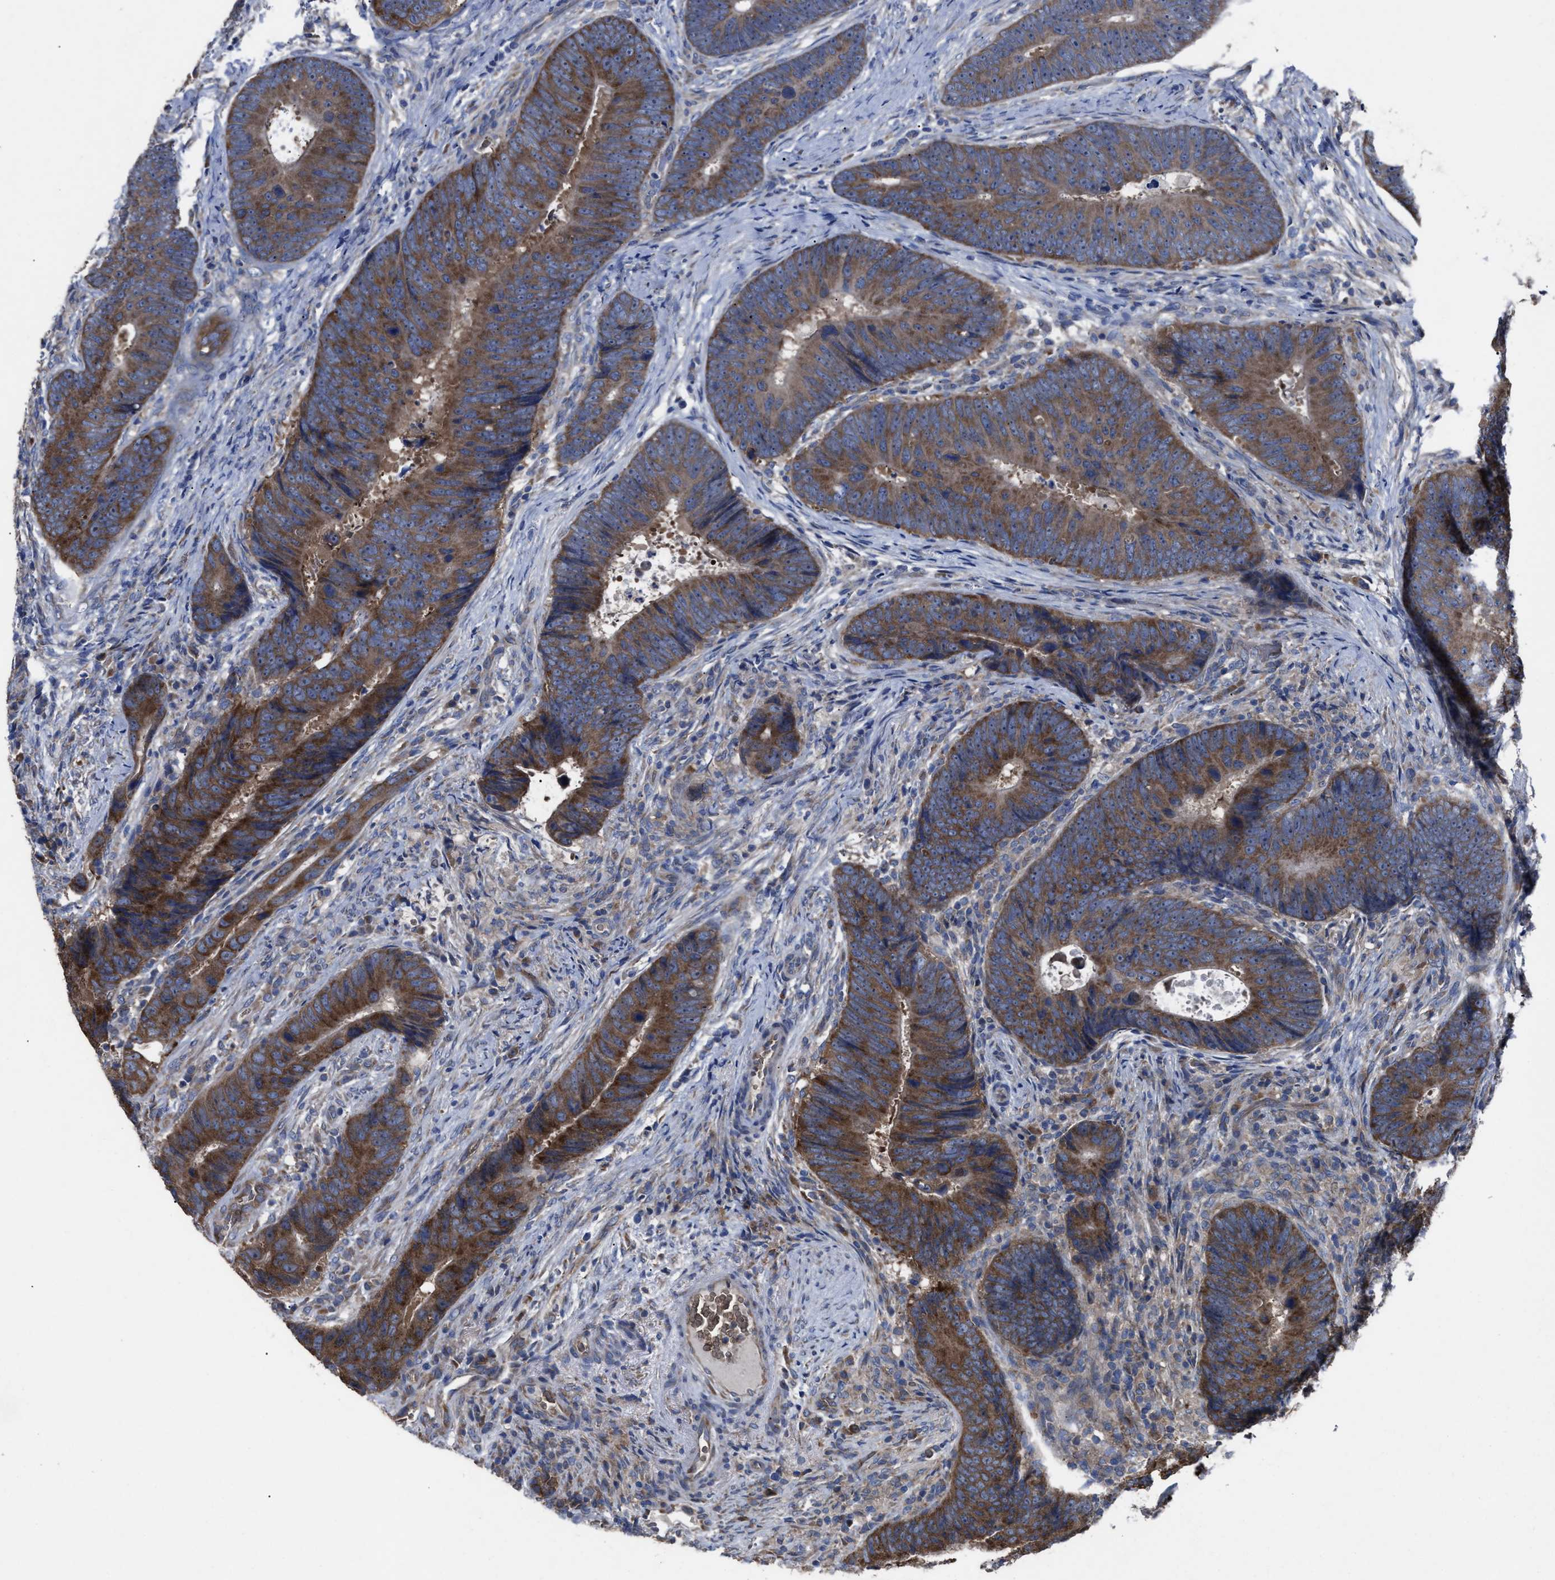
{"staining": {"intensity": "strong", "quantity": ">75%", "location": "cytoplasmic/membranous"}, "tissue": "colorectal cancer", "cell_type": "Tumor cells", "image_type": "cancer", "snomed": [{"axis": "morphology", "description": "Adenocarcinoma, NOS"}, {"axis": "topography", "description": "Colon"}], "caption": "Immunohistochemical staining of colorectal cancer reveals high levels of strong cytoplasmic/membranous positivity in about >75% of tumor cells.", "gene": "UPF1", "patient": {"sex": "male", "age": 56}}